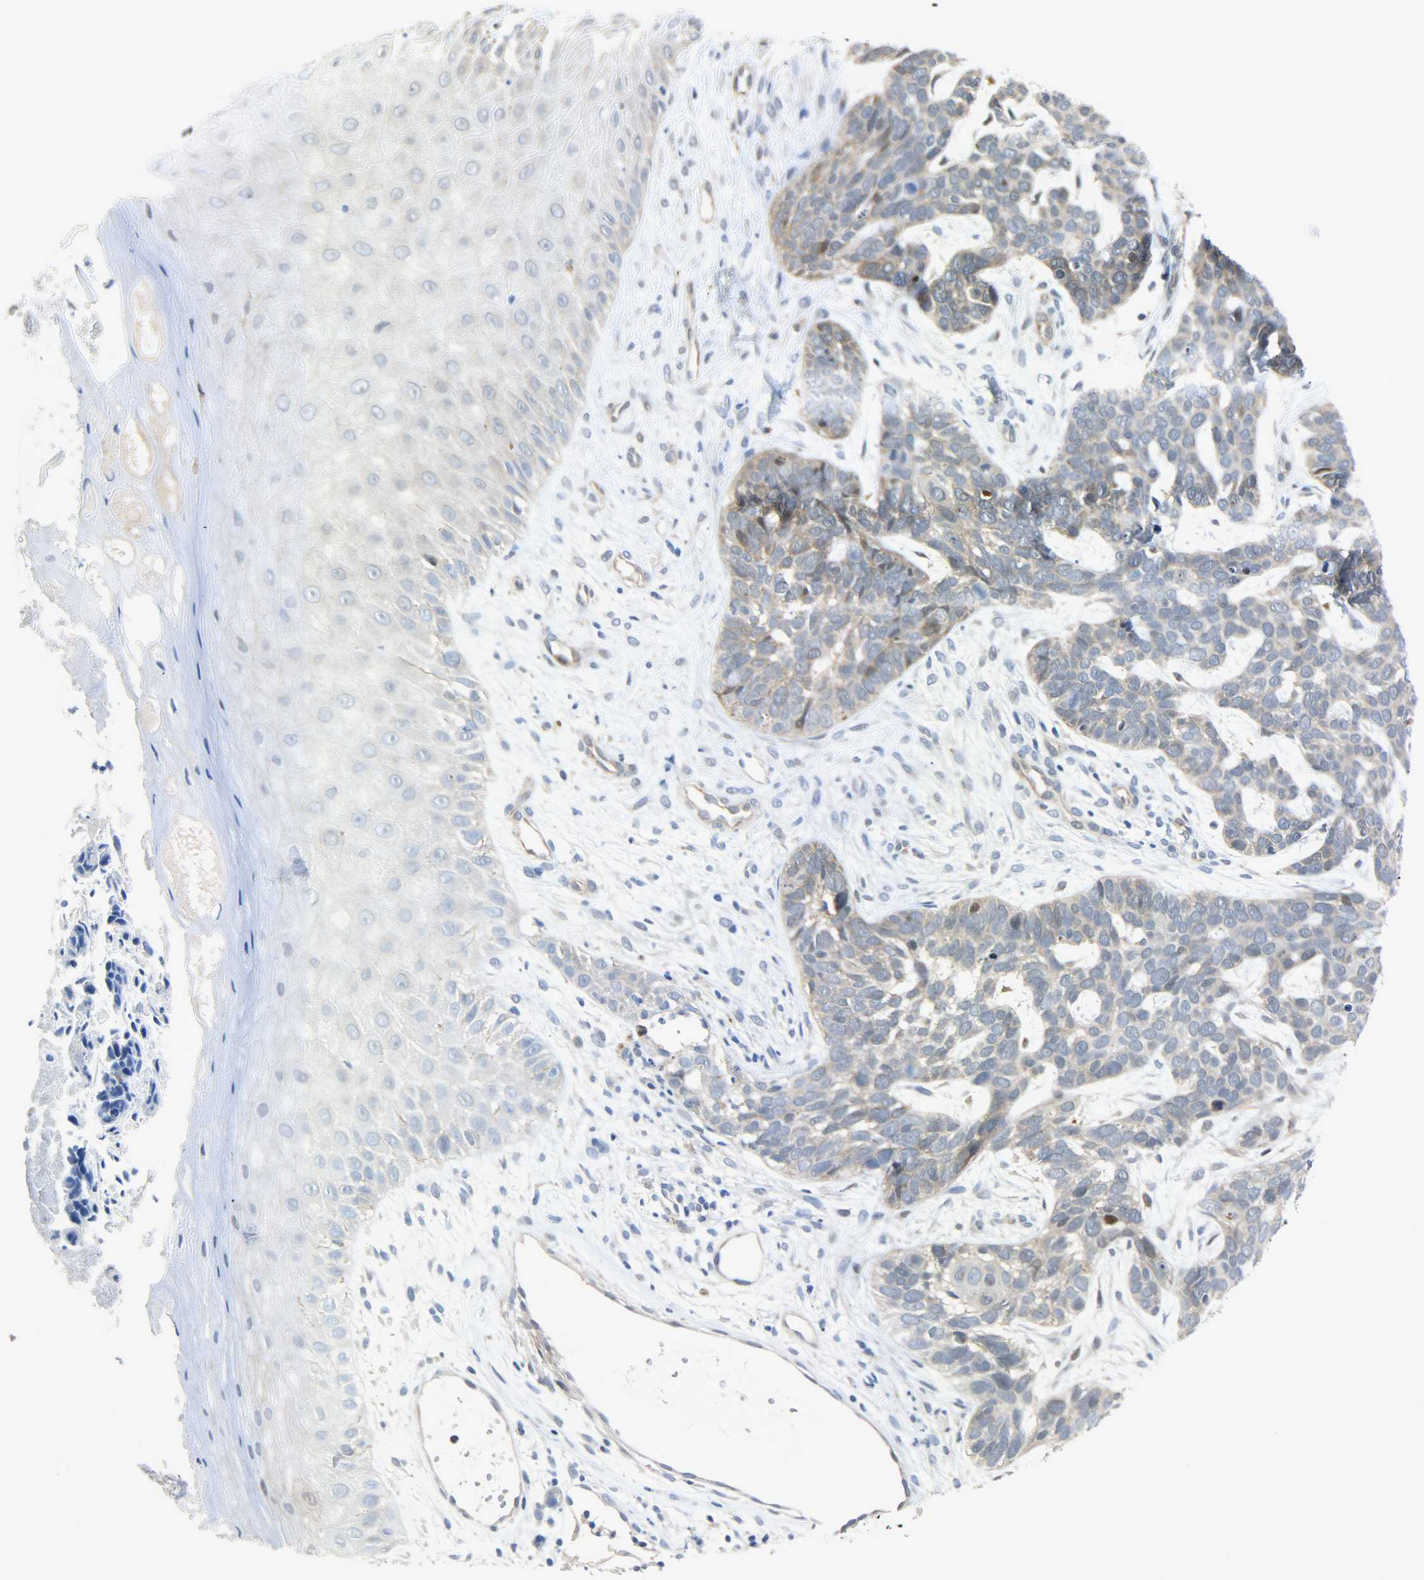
{"staining": {"intensity": "weak", "quantity": ">75%", "location": "cytoplasmic/membranous"}, "tissue": "skin cancer", "cell_type": "Tumor cells", "image_type": "cancer", "snomed": [{"axis": "morphology", "description": "Basal cell carcinoma"}, {"axis": "topography", "description": "Skin"}], "caption": "Skin cancer was stained to show a protein in brown. There is low levels of weak cytoplasmic/membranous positivity in about >75% of tumor cells.", "gene": "EIF4EBP1", "patient": {"sex": "male", "age": 87}}